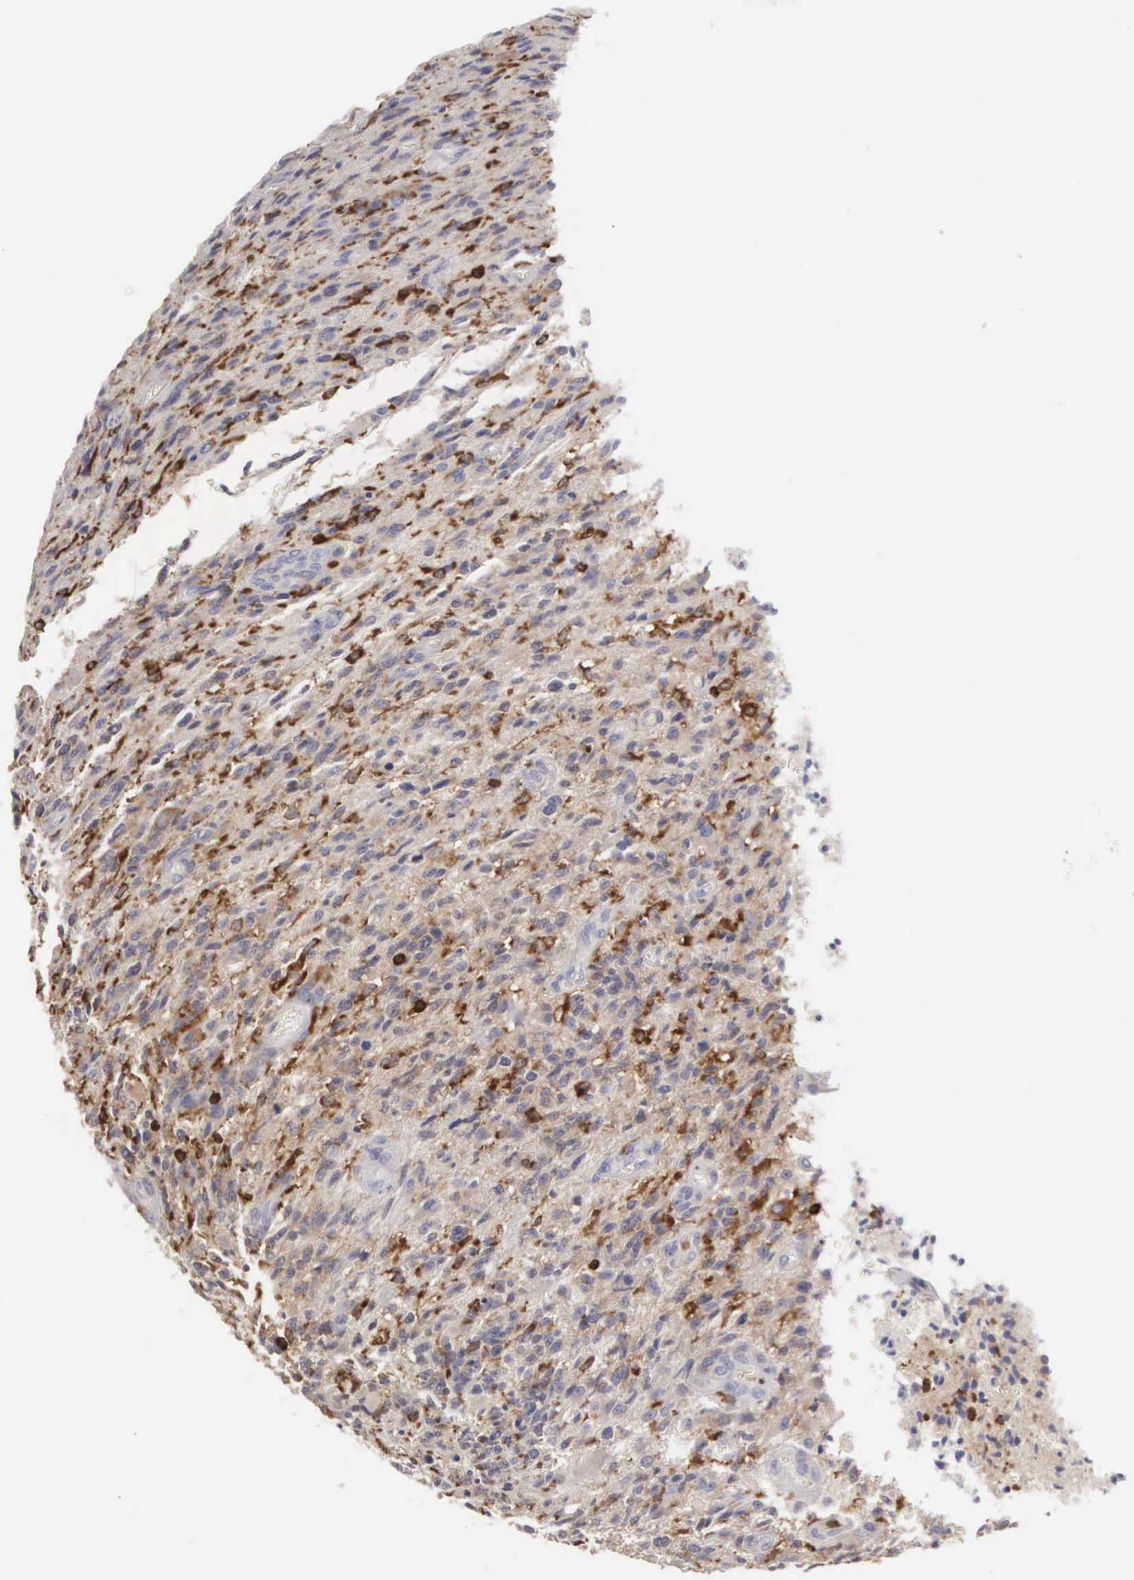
{"staining": {"intensity": "moderate", "quantity": "25%-75%", "location": "cytoplasmic/membranous,nuclear"}, "tissue": "glioma", "cell_type": "Tumor cells", "image_type": "cancer", "snomed": [{"axis": "morphology", "description": "Glioma, malignant, High grade"}, {"axis": "topography", "description": "Brain"}], "caption": "Immunohistochemical staining of human malignant glioma (high-grade) exhibits medium levels of moderate cytoplasmic/membranous and nuclear protein positivity in approximately 25%-75% of tumor cells. (Brightfield microscopy of DAB IHC at high magnification).", "gene": "SH3BP1", "patient": {"sex": "male", "age": 36}}